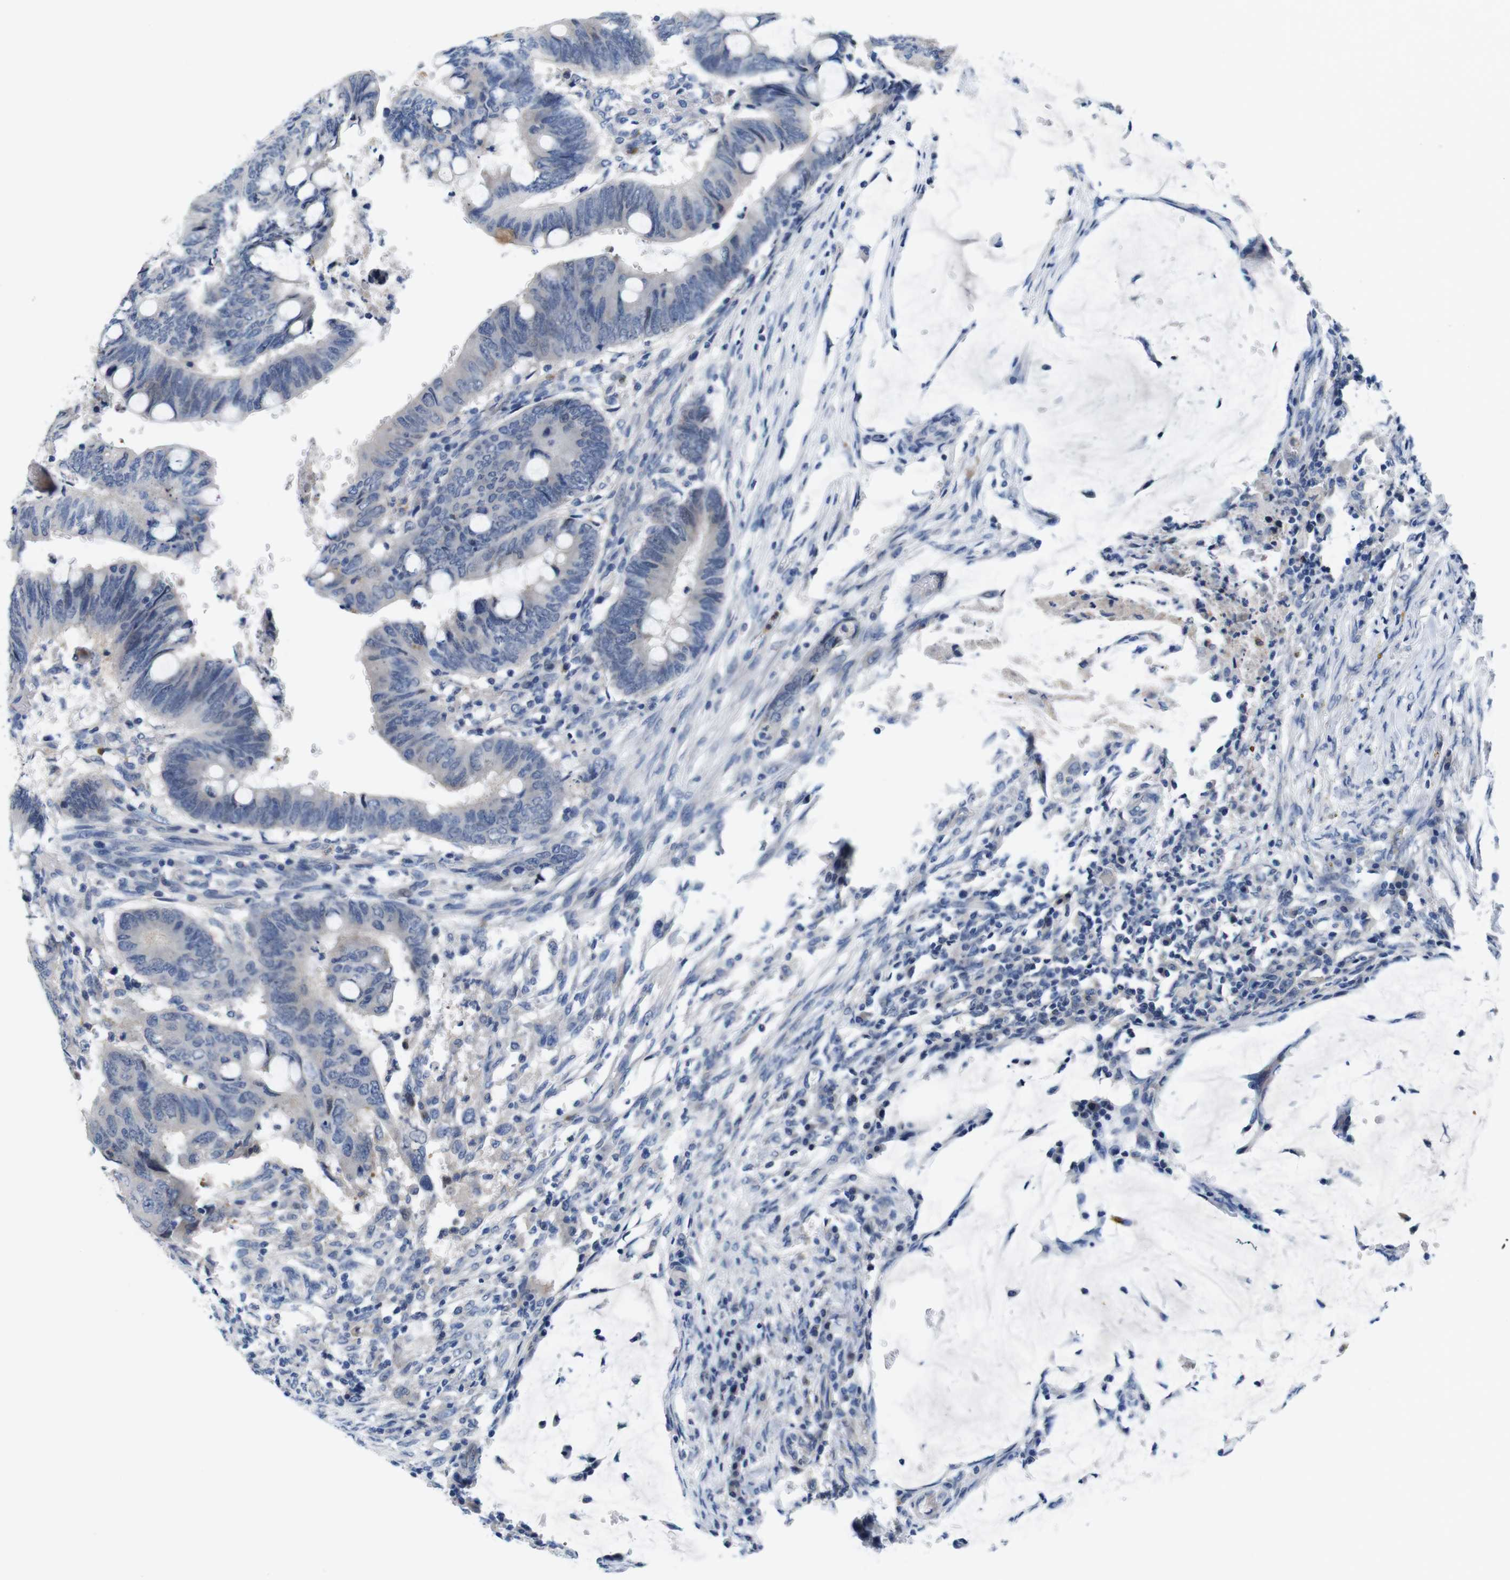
{"staining": {"intensity": "weak", "quantity": "<25%", "location": "cytoplasmic/membranous"}, "tissue": "colorectal cancer", "cell_type": "Tumor cells", "image_type": "cancer", "snomed": [{"axis": "morphology", "description": "Normal tissue, NOS"}, {"axis": "morphology", "description": "Adenocarcinoma, NOS"}, {"axis": "topography", "description": "Rectum"}, {"axis": "topography", "description": "Peripheral nerve tissue"}], "caption": "This is a micrograph of immunohistochemistry staining of adenocarcinoma (colorectal), which shows no staining in tumor cells.", "gene": "C1RL", "patient": {"sex": "male", "age": 92}}